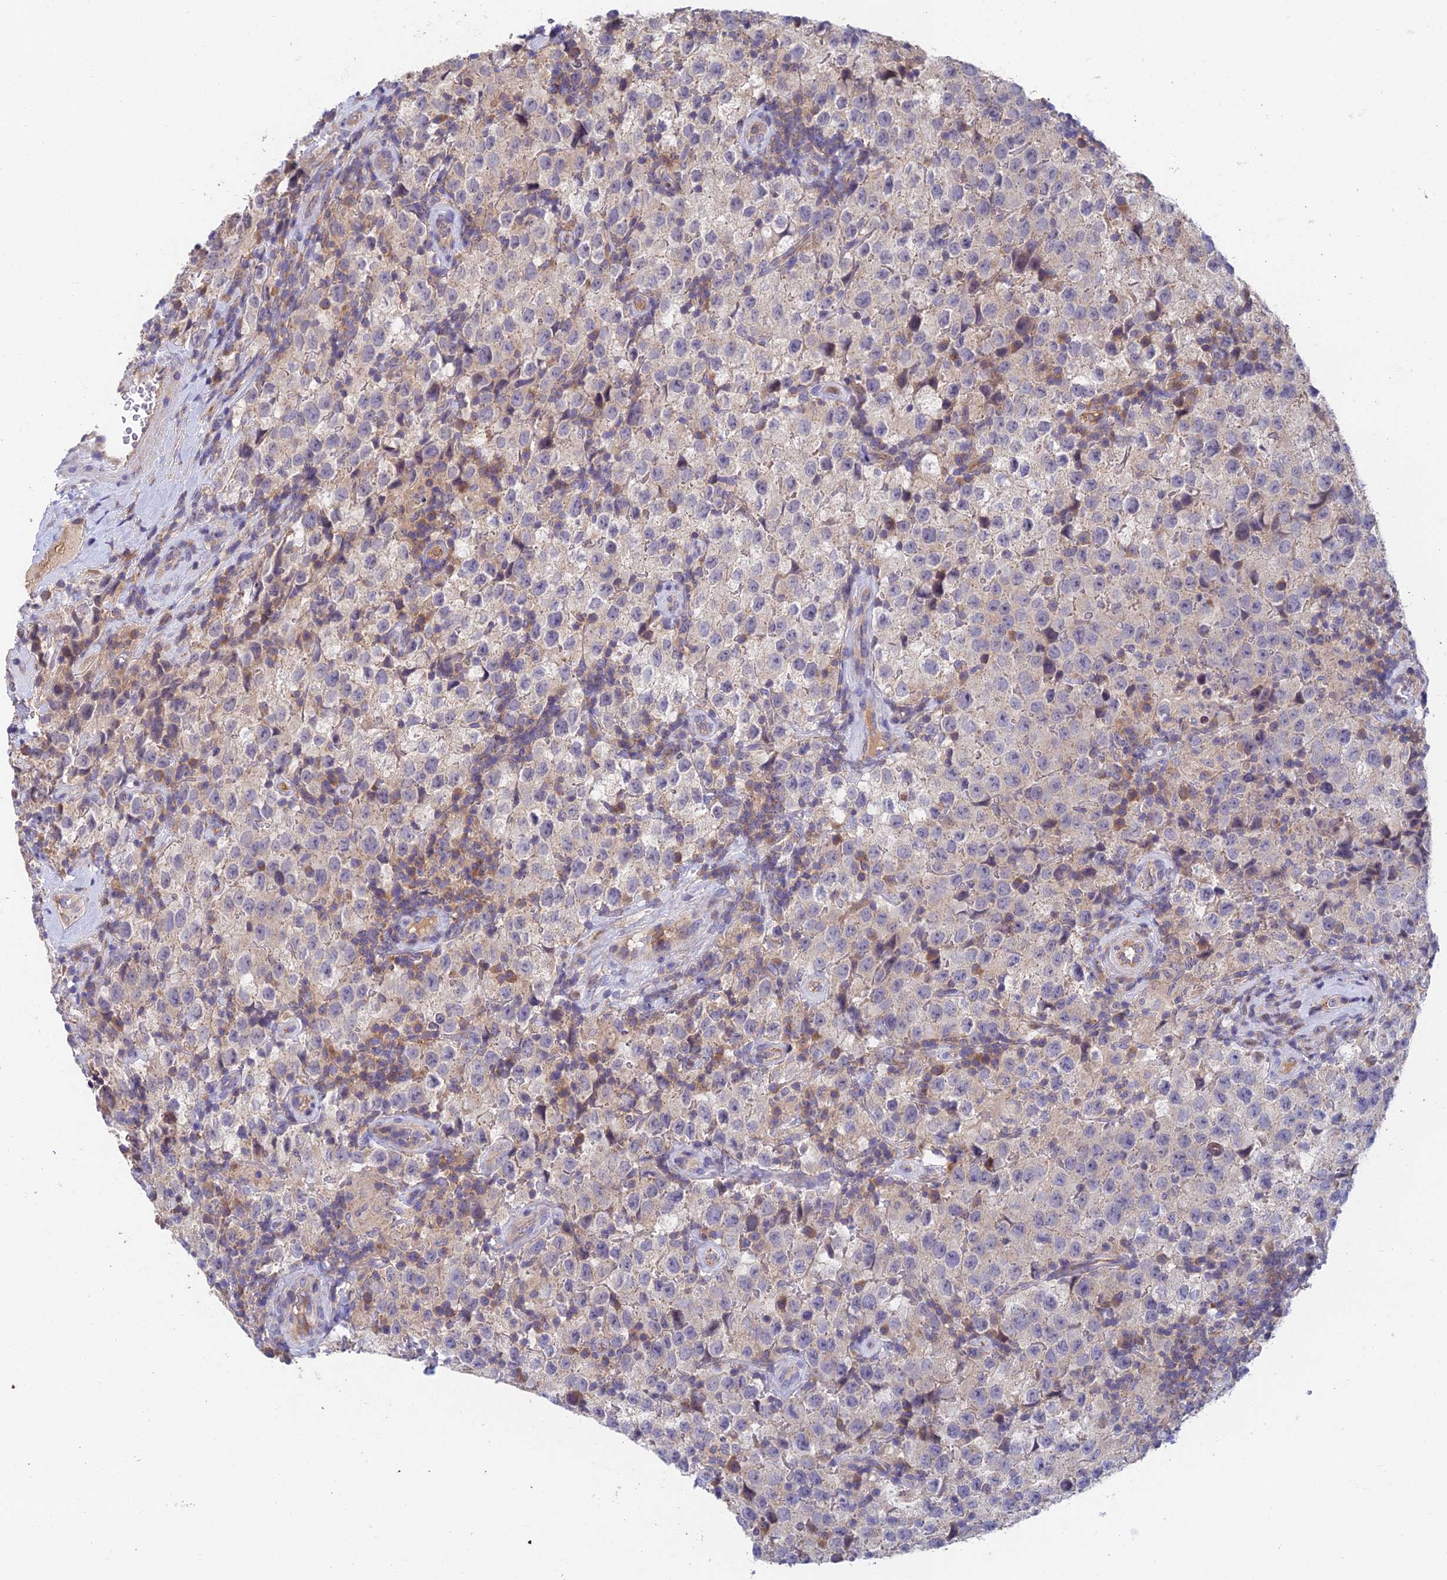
{"staining": {"intensity": "weak", "quantity": "<25%", "location": "cytoplasmic/membranous"}, "tissue": "testis cancer", "cell_type": "Tumor cells", "image_type": "cancer", "snomed": [{"axis": "morphology", "description": "Seminoma, NOS"}, {"axis": "morphology", "description": "Carcinoma, Embryonal, NOS"}, {"axis": "topography", "description": "Testis"}], "caption": "This is an immunohistochemistry (IHC) image of human testis cancer. There is no positivity in tumor cells.", "gene": "ADAMTS13", "patient": {"sex": "male", "age": 41}}